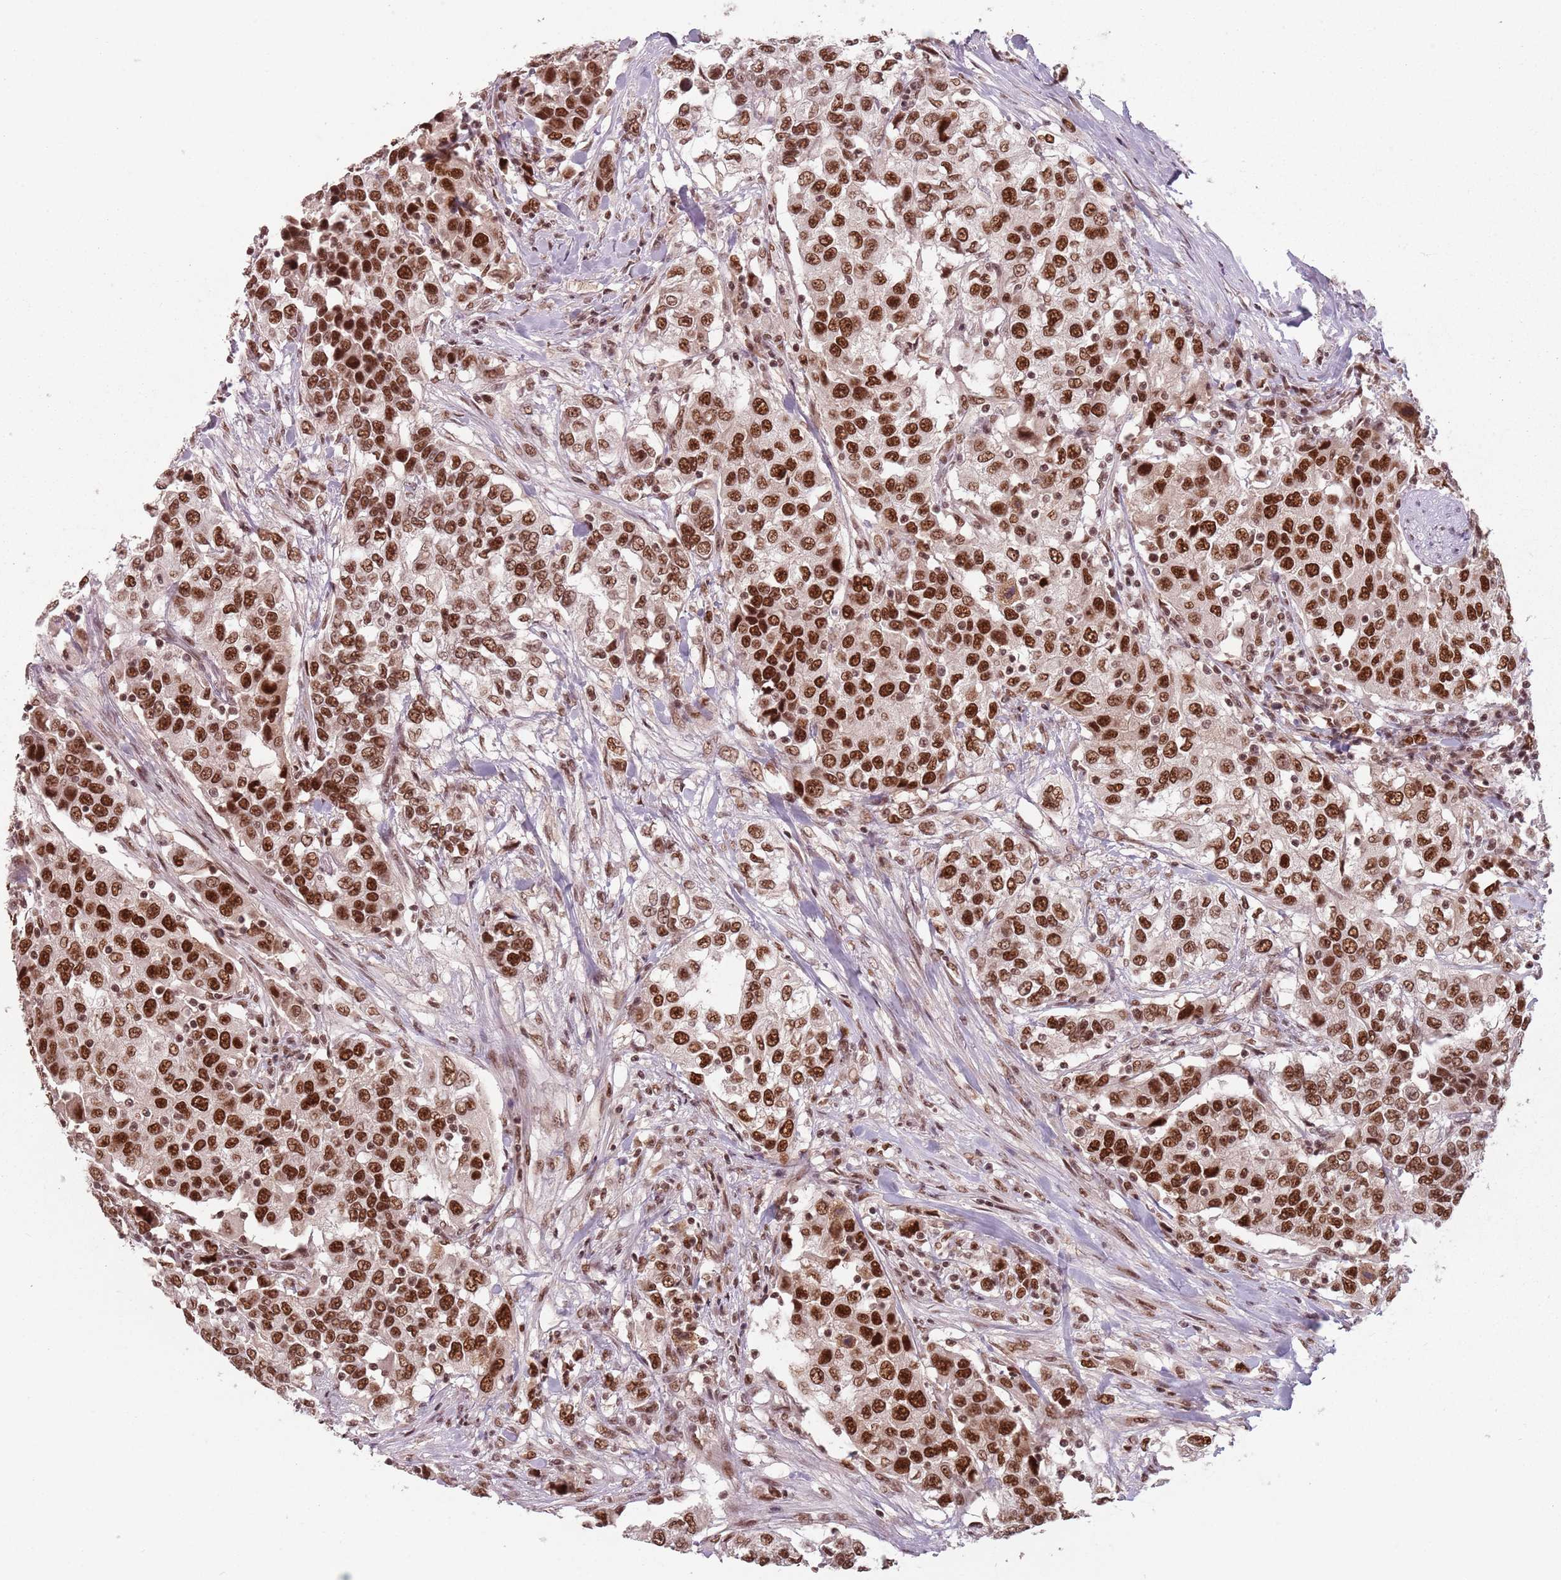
{"staining": {"intensity": "strong", "quantity": ">75%", "location": "nuclear"}, "tissue": "urothelial cancer", "cell_type": "Tumor cells", "image_type": "cancer", "snomed": [{"axis": "morphology", "description": "Urothelial carcinoma, High grade"}, {"axis": "topography", "description": "Urinary bladder"}], "caption": "IHC (DAB (3,3'-diaminobenzidine)) staining of high-grade urothelial carcinoma demonstrates strong nuclear protein positivity in approximately >75% of tumor cells. Immunohistochemistry stains the protein in brown and the nuclei are stained blue.", "gene": "NCBP1", "patient": {"sex": "female", "age": 80}}